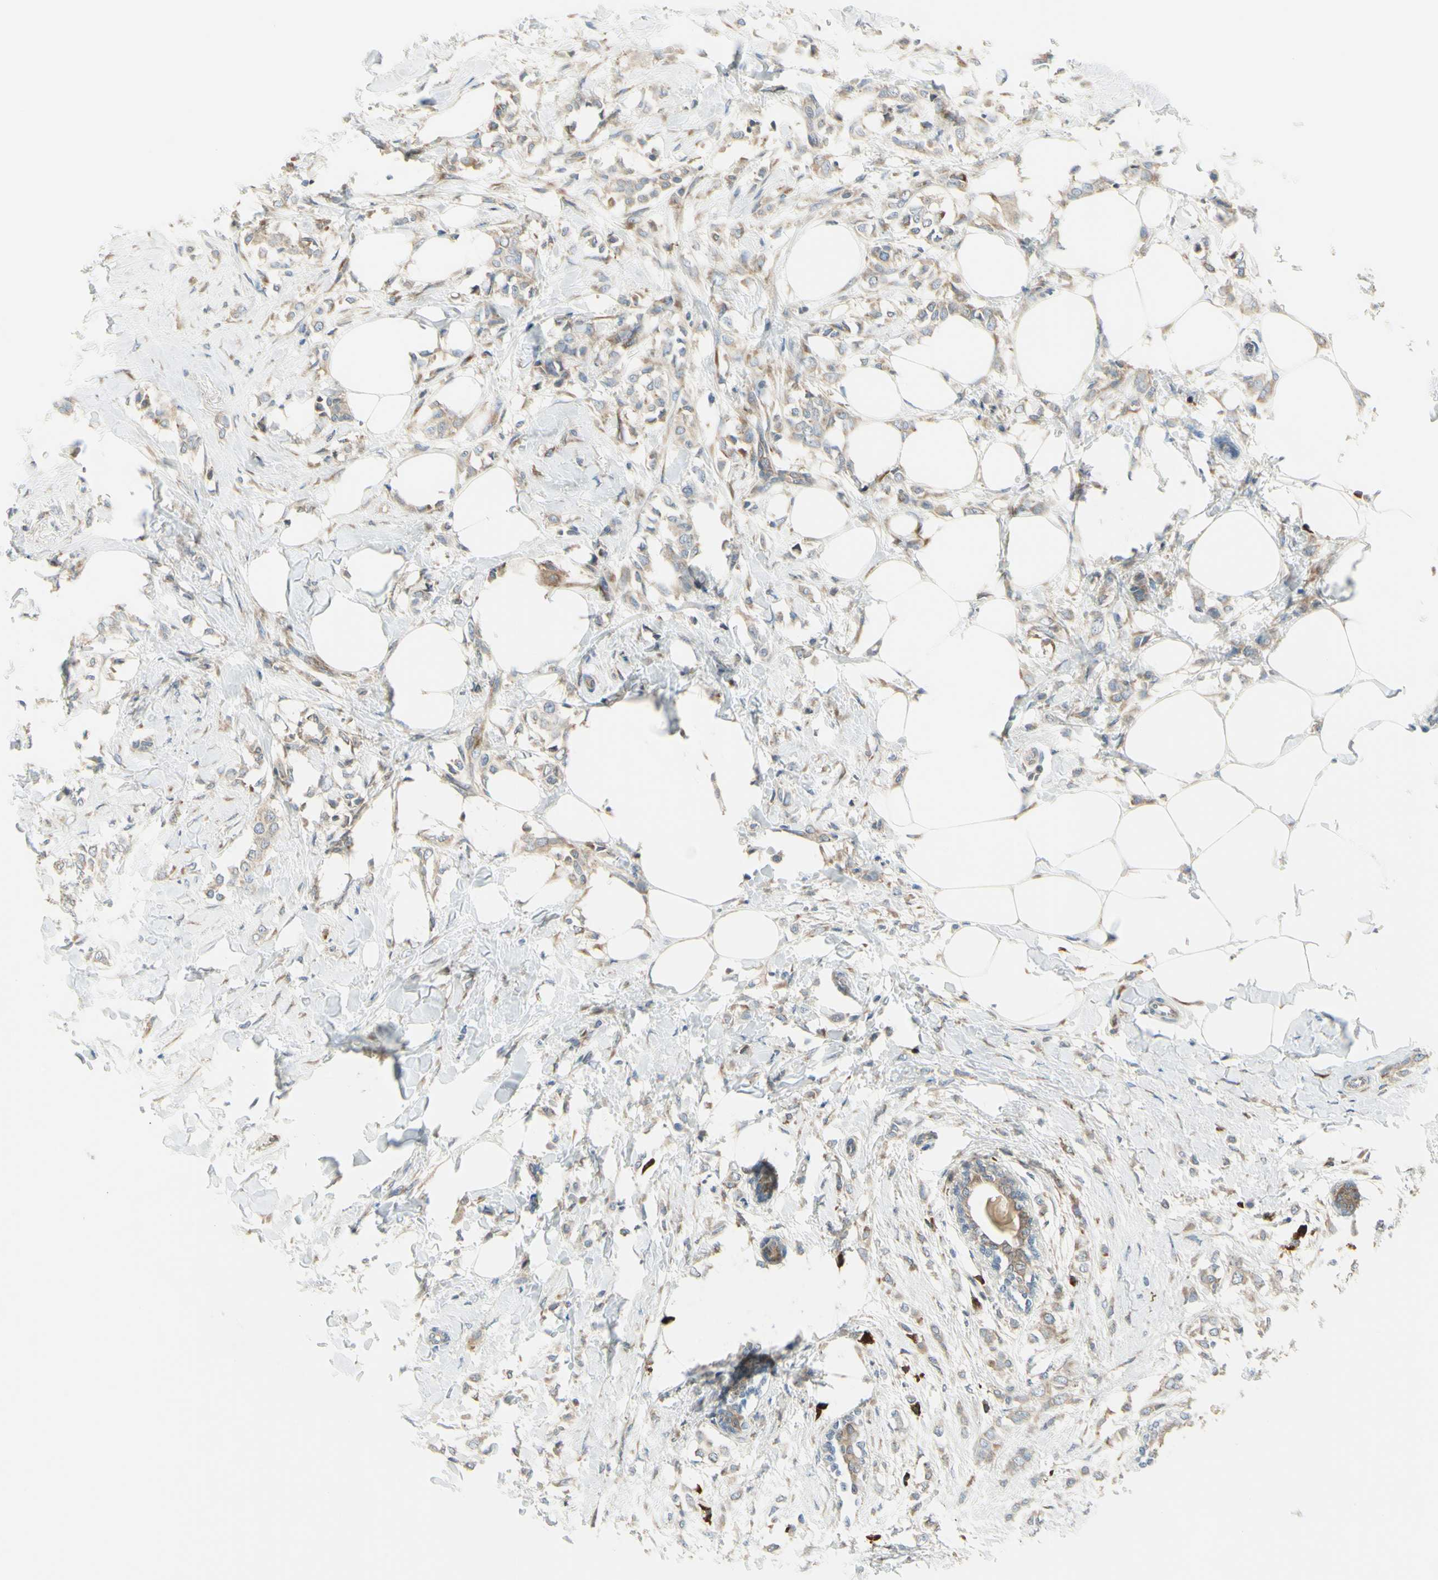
{"staining": {"intensity": "weak", "quantity": ">75%", "location": "cytoplasmic/membranous"}, "tissue": "breast cancer", "cell_type": "Tumor cells", "image_type": "cancer", "snomed": [{"axis": "morphology", "description": "Lobular carcinoma, in situ"}, {"axis": "morphology", "description": "Lobular carcinoma"}, {"axis": "topography", "description": "Breast"}], "caption": "Weak cytoplasmic/membranous protein staining is present in about >75% of tumor cells in breast cancer (lobular carcinoma in situ).", "gene": "SELENOS", "patient": {"sex": "female", "age": 41}}